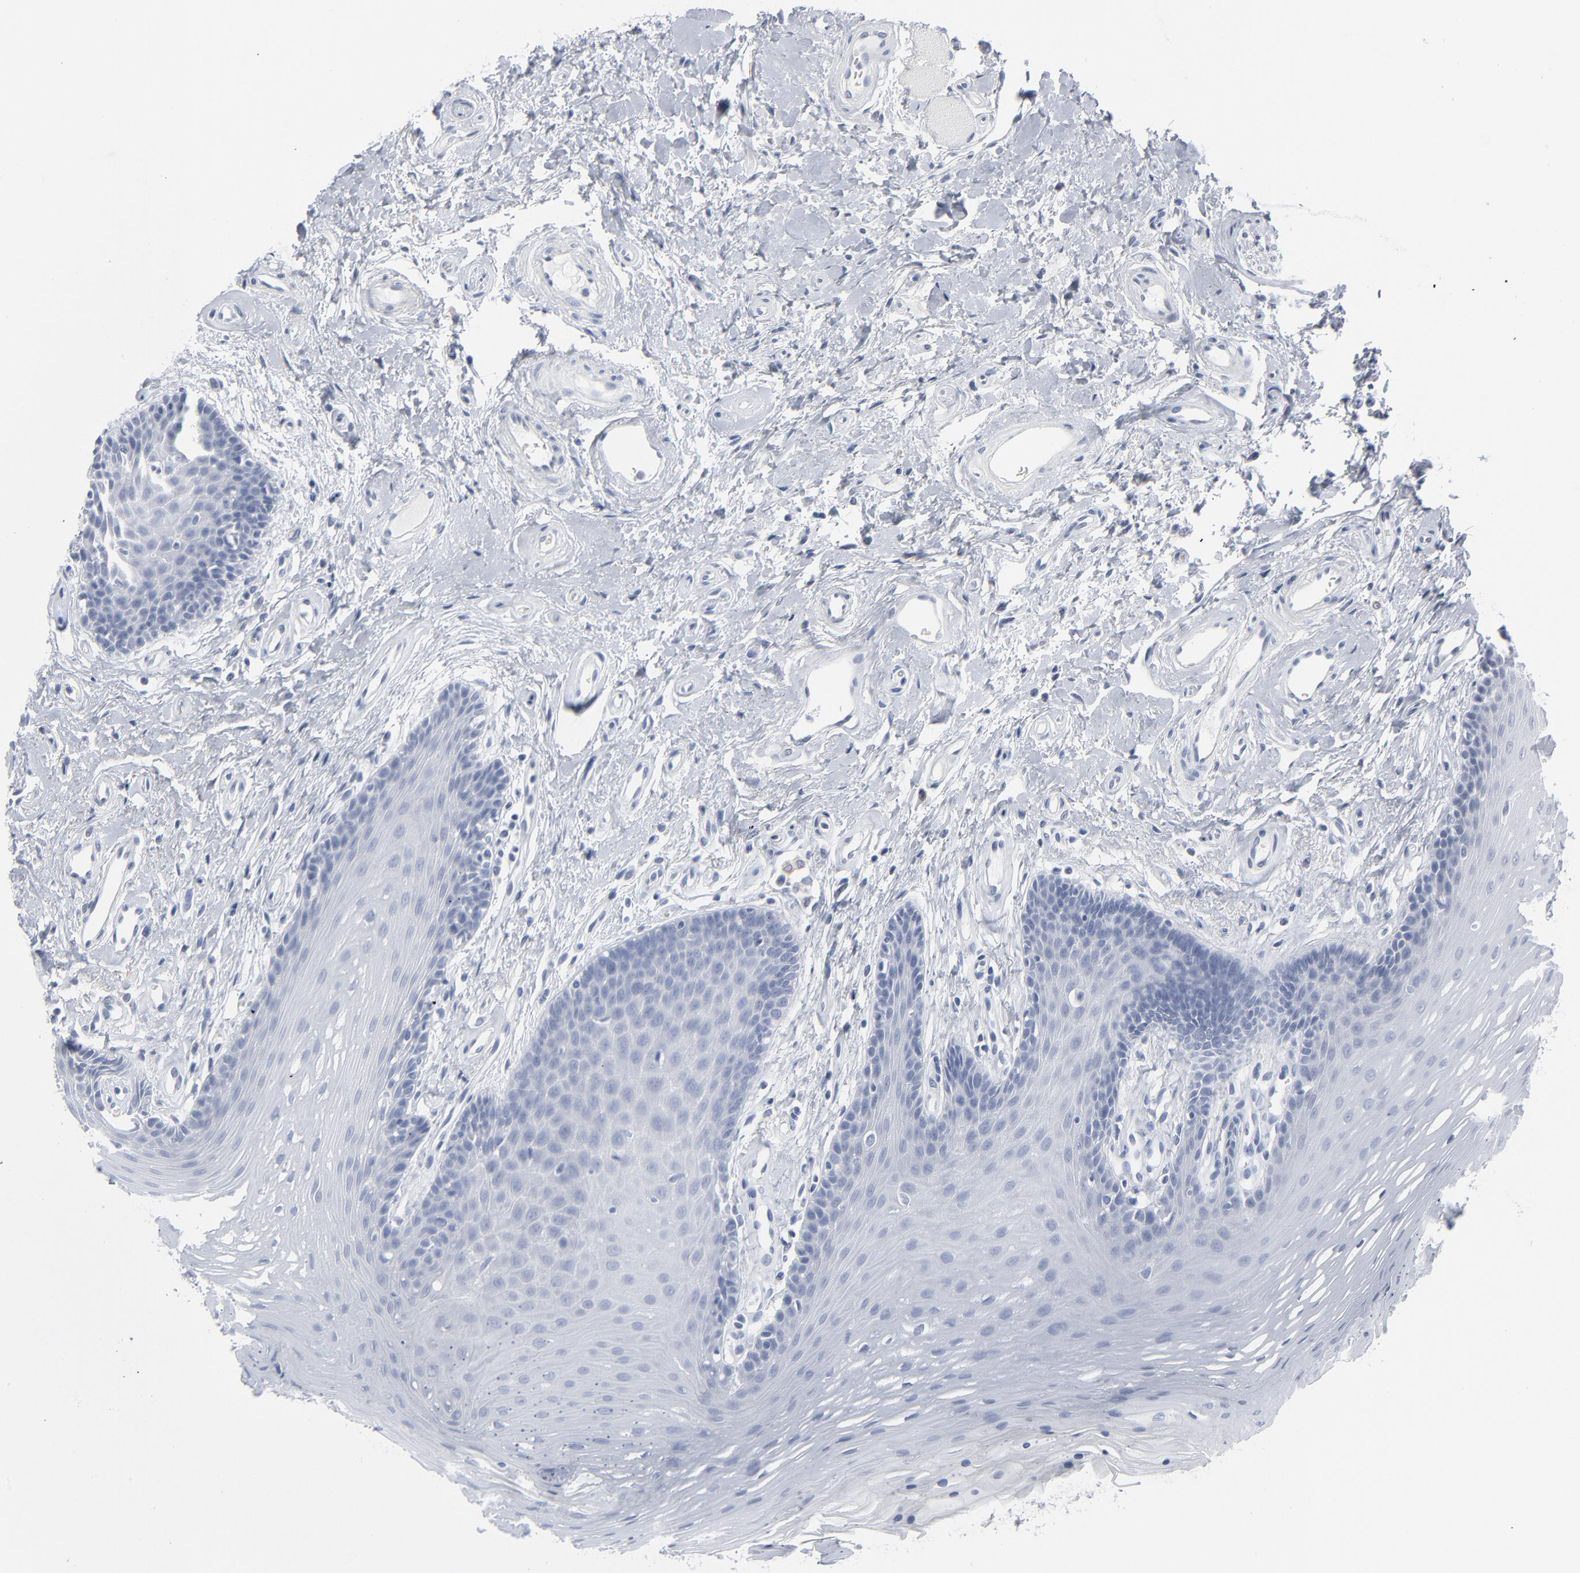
{"staining": {"intensity": "negative", "quantity": "none", "location": "none"}, "tissue": "oral mucosa", "cell_type": "Squamous epithelial cells", "image_type": "normal", "snomed": [{"axis": "morphology", "description": "Normal tissue, NOS"}, {"axis": "topography", "description": "Oral tissue"}], "caption": "The image exhibits no staining of squamous epithelial cells in normal oral mucosa.", "gene": "PAGE1", "patient": {"sex": "male", "age": 62}}